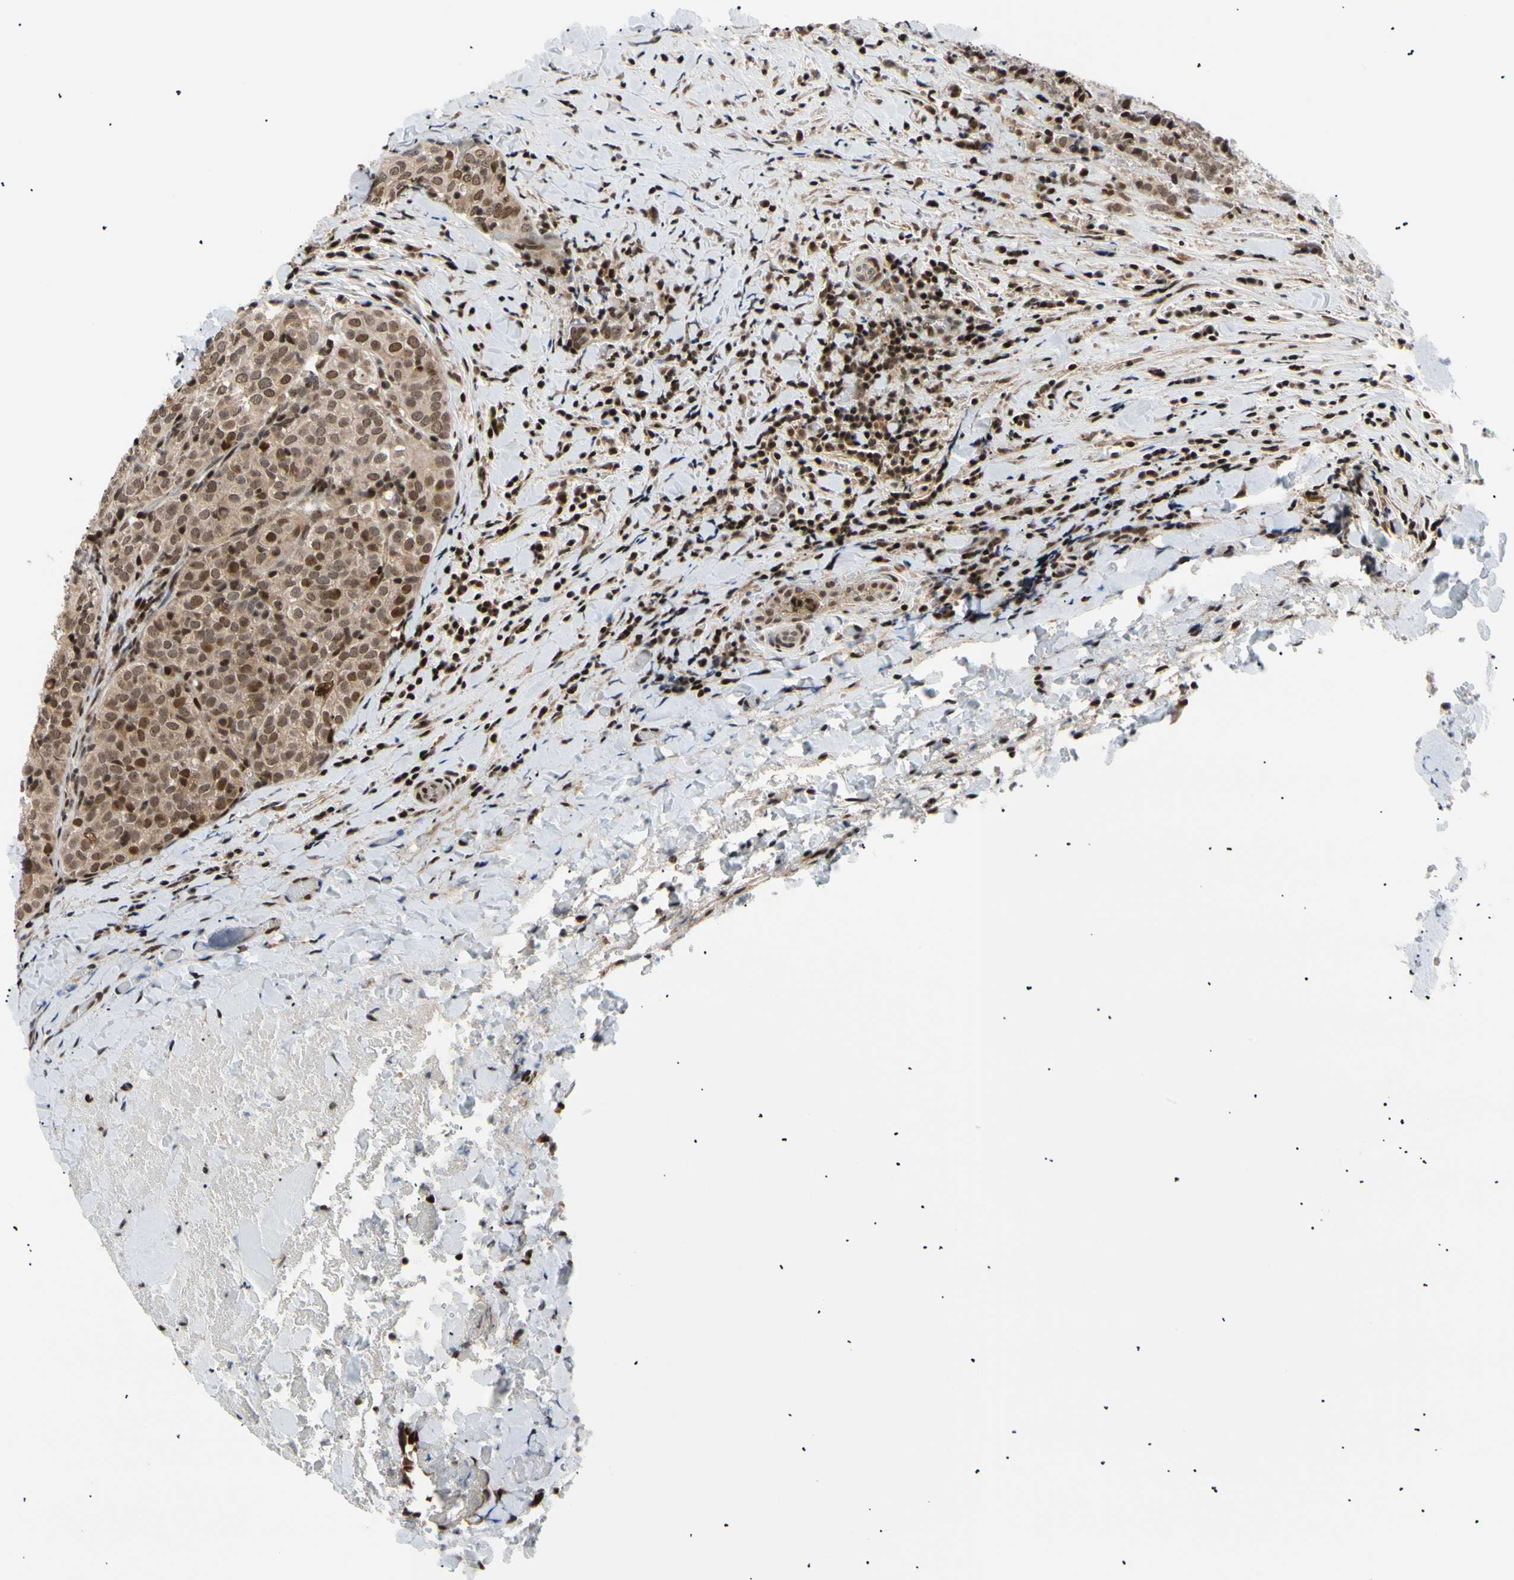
{"staining": {"intensity": "moderate", "quantity": ">75%", "location": "cytoplasmic/membranous,nuclear"}, "tissue": "thyroid cancer", "cell_type": "Tumor cells", "image_type": "cancer", "snomed": [{"axis": "morphology", "description": "Normal tissue, NOS"}, {"axis": "morphology", "description": "Papillary adenocarcinoma, NOS"}, {"axis": "topography", "description": "Thyroid gland"}], "caption": "Moderate cytoplasmic/membranous and nuclear protein positivity is present in approximately >75% of tumor cells in thyroid papillary adenocarcinoma. (DAB (3,3'-diaminobenzidine) IHC, brown staining for protein, blue staining for nuclei).", "gene": "E2F1", "patient": {"sex": "female", "age": 30}}